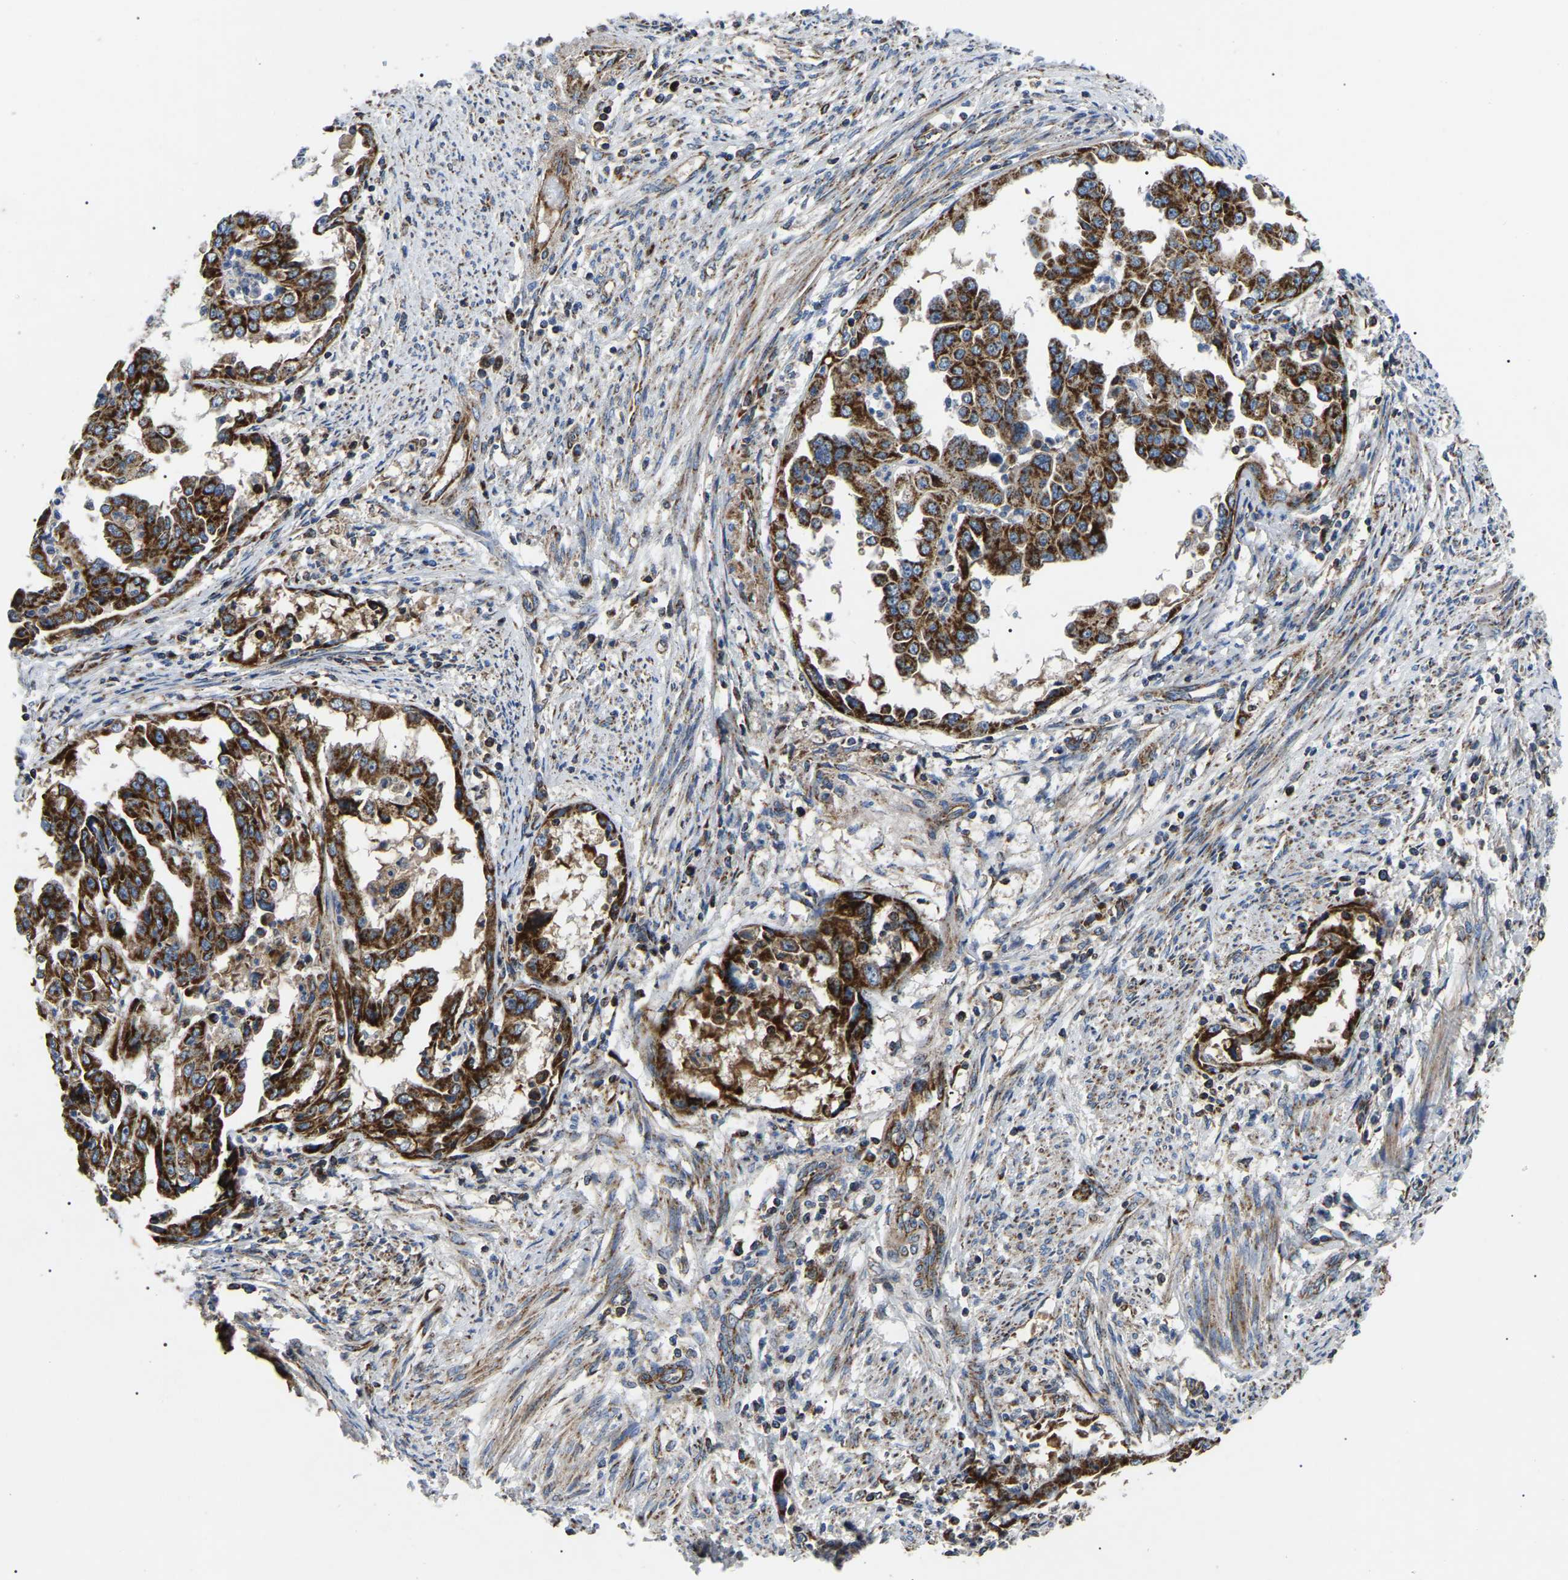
{"staining": {"intensity": "strong", "quantity": ">75%", "location": "cytoplasmic/membranous"}, "tissue": "endometrial cancer", "cell_type": "Tumor cells", "image_type": "cancer", "snomed": [{"axis": "morphology", "description": "Adenocarcinoma, NOS"}, {"axis": "topography", "description": "Endometrium"}], "caption": "Immunohistochemical staining of human endometrial adenocarcinoma demonstrates high levels of strong cytoplasmic/membranous protein expression in approximately >75% of tumor cells.", "gene": "PPM1E", "patient": {"sex": "female", "age": 85}}